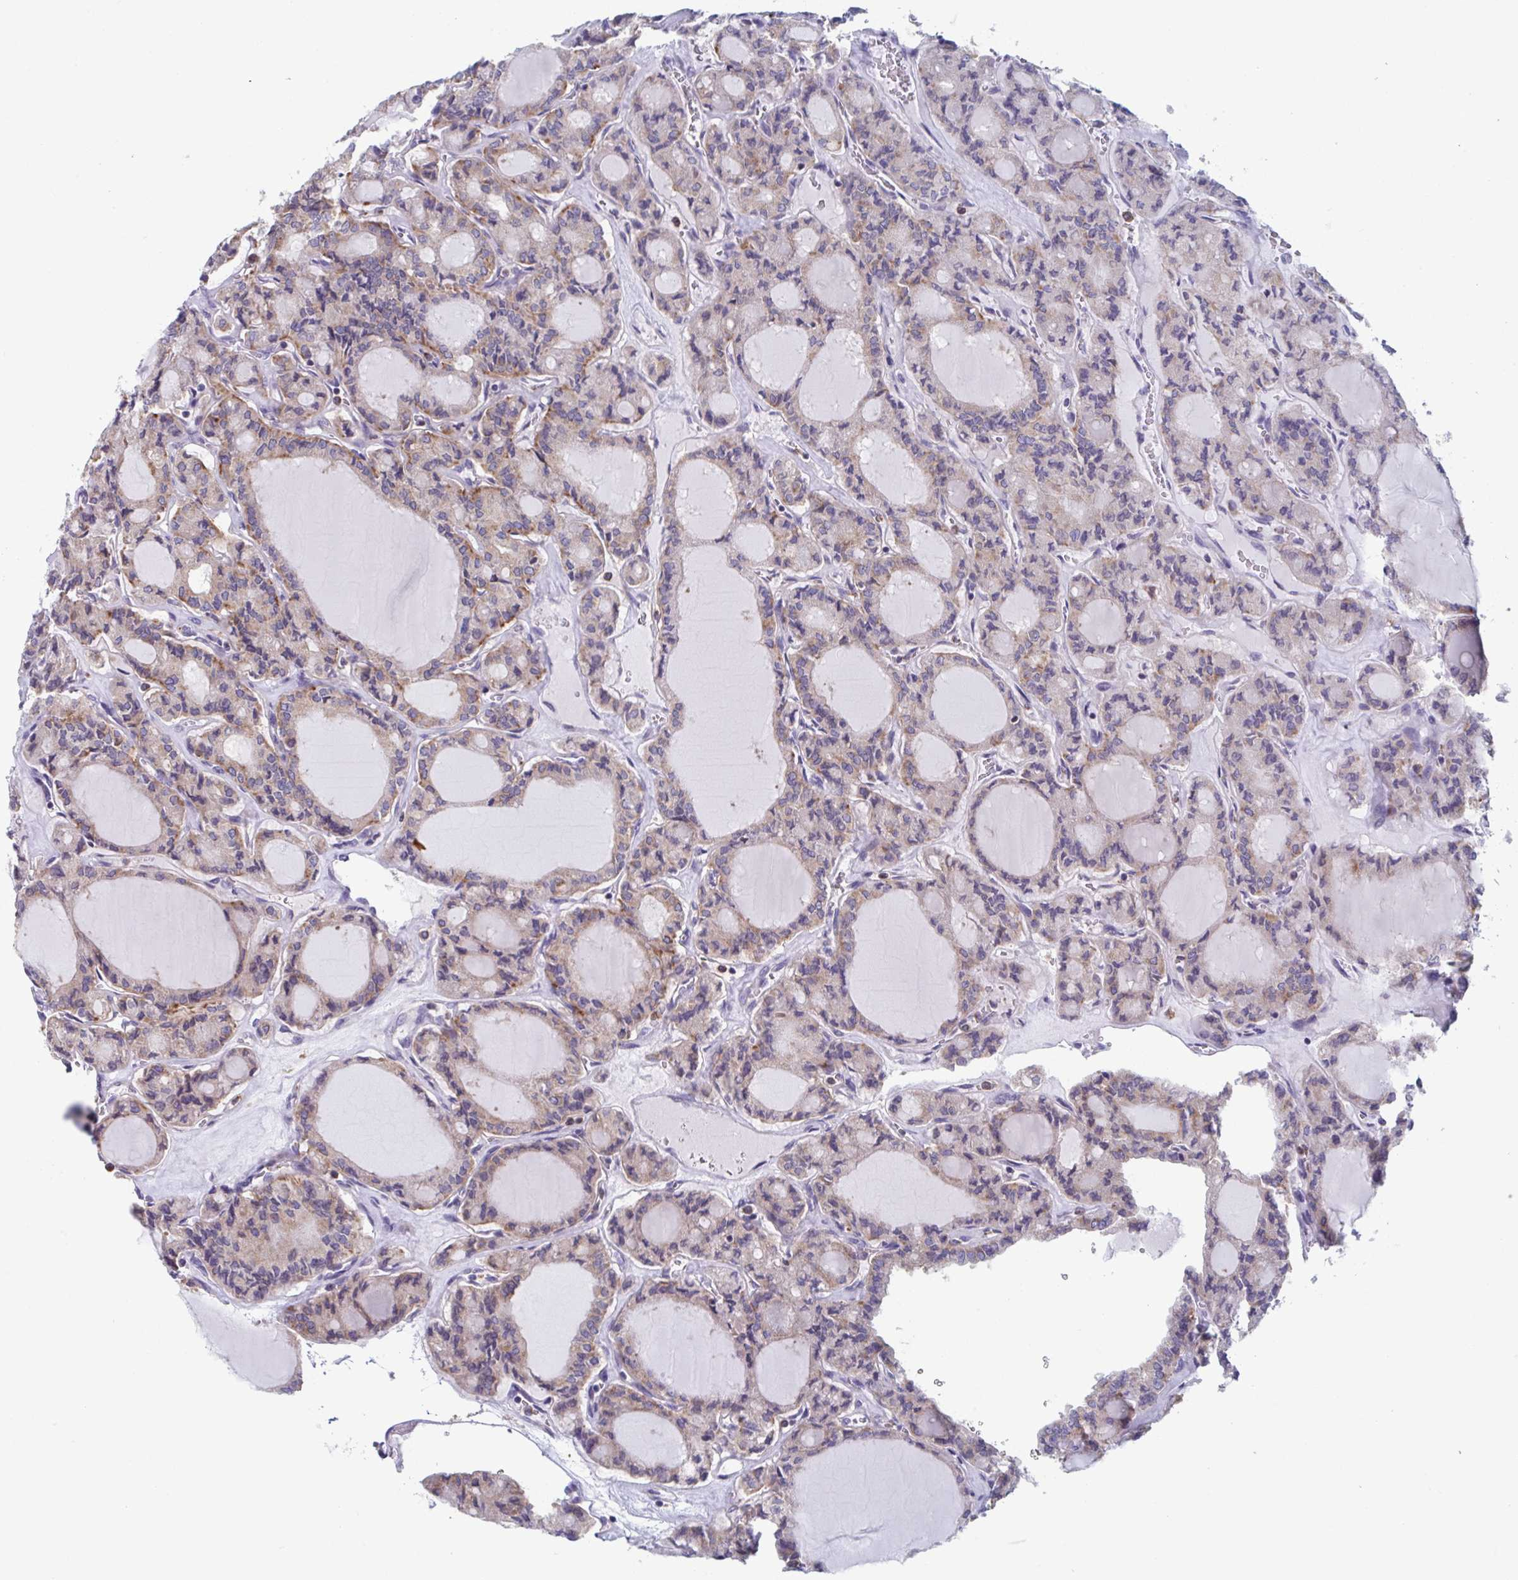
{"staining": {"intensity": "weak", "quantity": "25%-75%", "location": "cytoplasmic/membranous"}, "tissue": "thyroid cancer", "cell_type": "Tumor cells", "image_type": "cancer", "snomed": [{"axis": "morphology", "description": "Papillary adenocarcinoma, NOS"}, {"axis": "topography", "description": "Thyroid gland"}], "caption": "Thyroid cancer tissue displays weak cytoplasmic/membranous expression in approximately 25%-75% of tumor cells", "gene": "NIPSNAP1", "patient": {"sex": "male", "age": 87}}